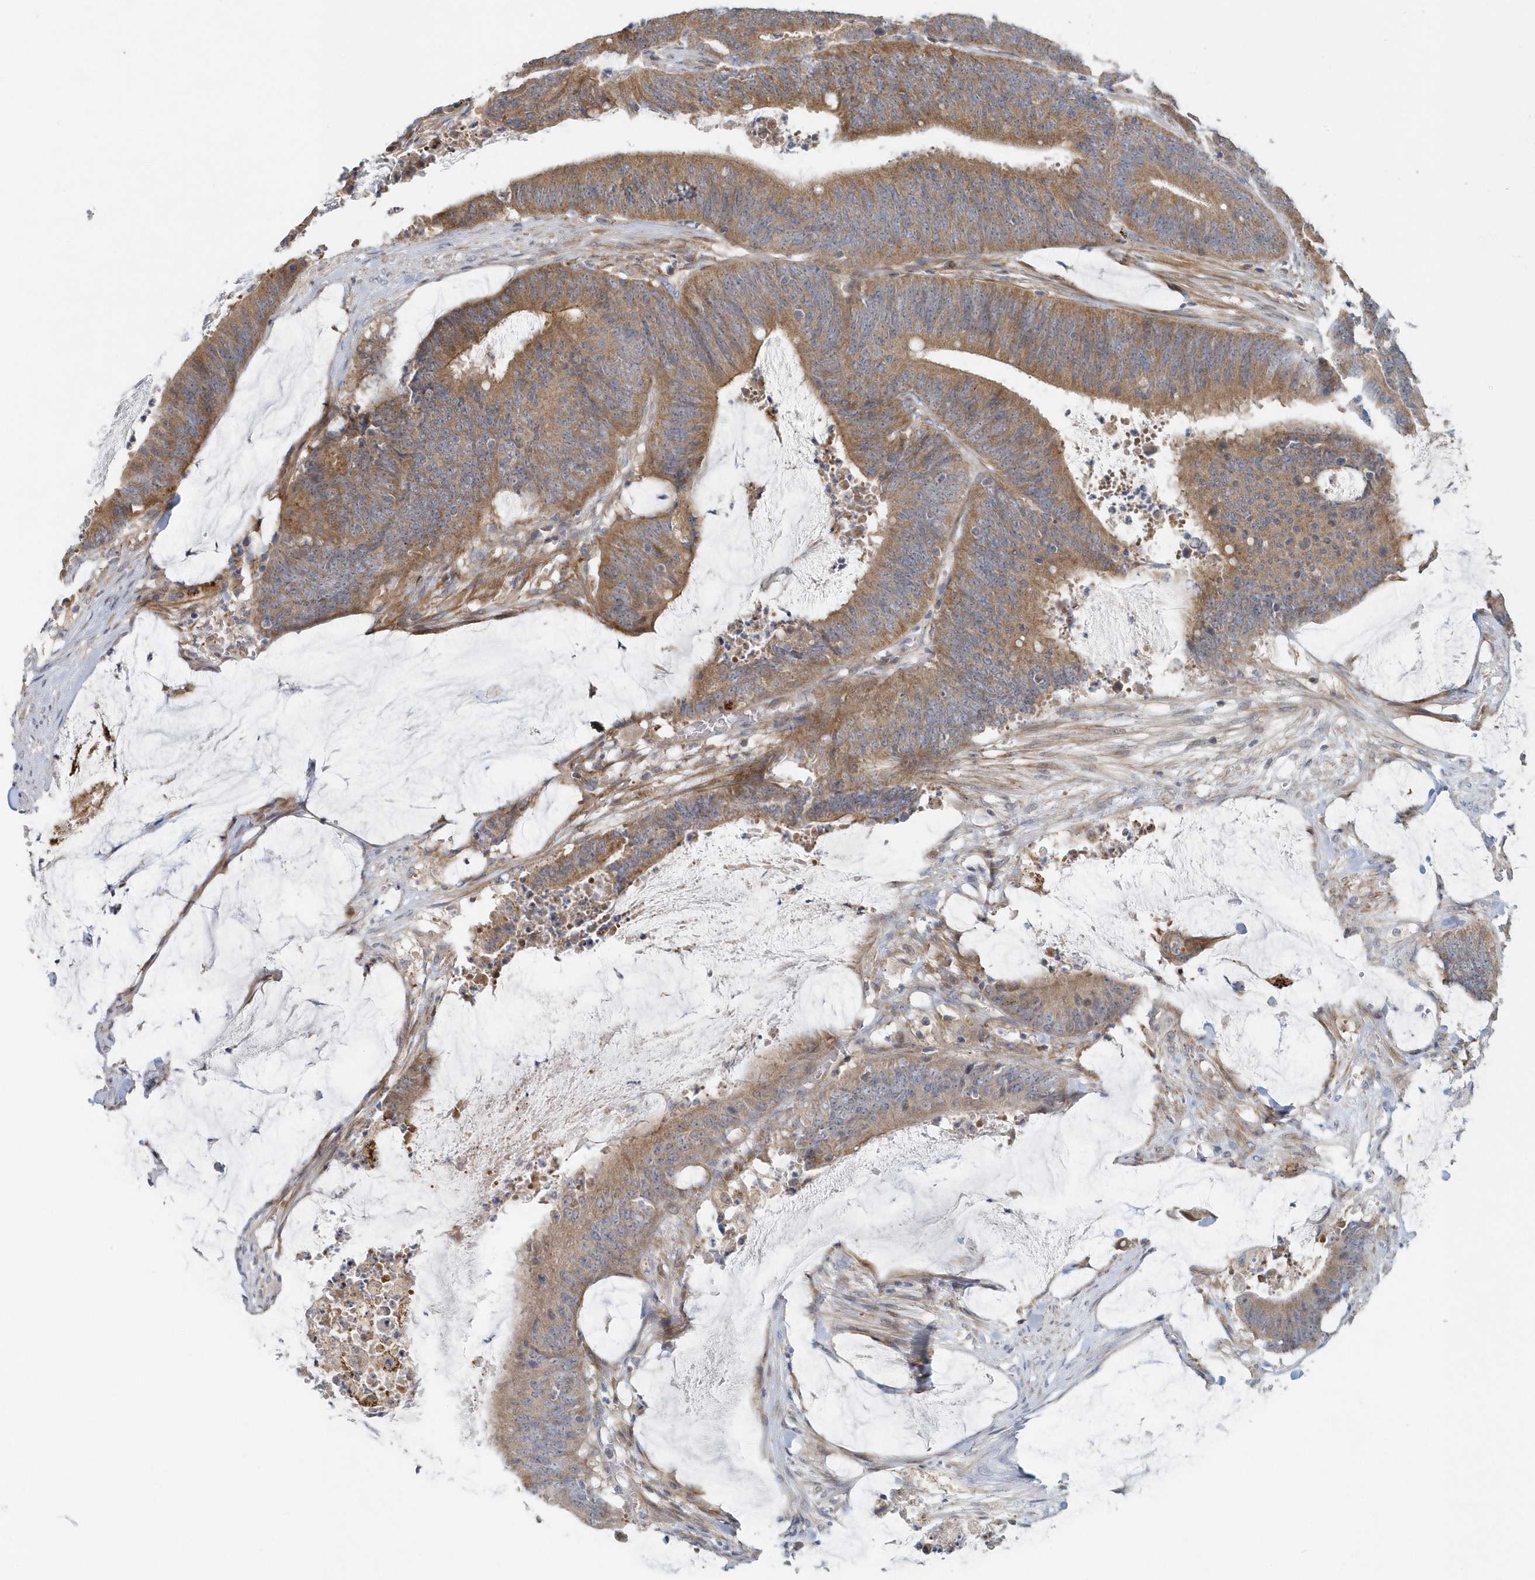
{"staining": {"intensity": "moderate", "quantity": ">75%", "location": "cytoplasmic/membranous"}, "tissue": "colorectal cancer", "cell_type": "Tumor cells", "image_type": "cancer", "snomed": [{"axis": "morphology", "description": "Adenocarcinoma, NOS"}, {"axis": "topography", "description": "Rectum"}], "caption": "IHC histopathology image of human colorectal cancer (adenocarcinoma) stained for a protein (brown), which shows medium levels of moderate cytoplasmic/membranous expression in about >75% of tumor cells.", "gene": "MMUT", "patient": {"sex": "female", "age": 66}}